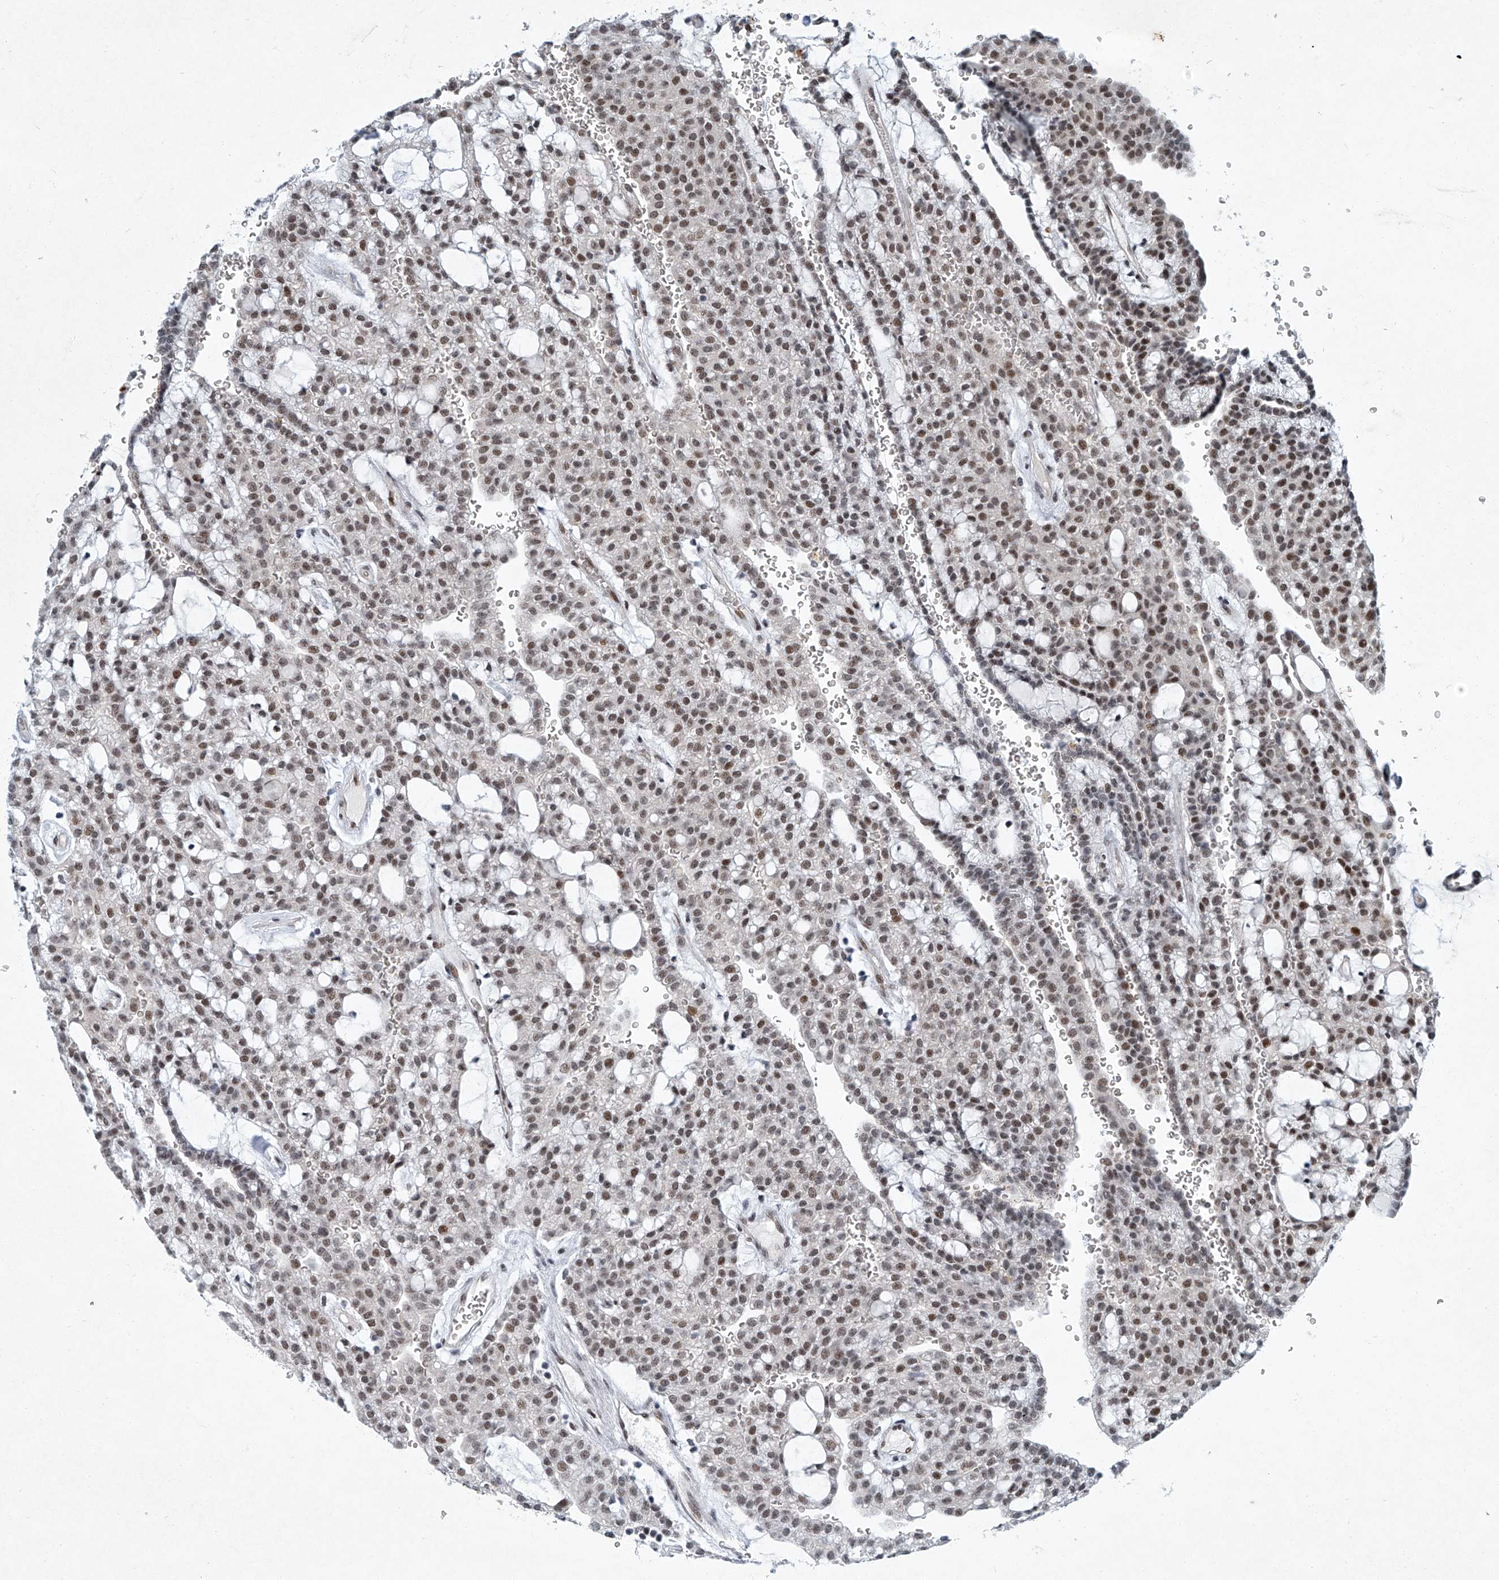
{"staining": {"intensity": "moderate", "quantity": ">75%", "location": "nuclear"}, "tissue": "renal cancer", "cell_type": "Tumor cells", "image_type": "cancer", "snomed": [{"axis": "morphology", "description": "Adenocarcinoma, NOS"}, {"axis": "topography", "description": "Kidney"}], "caption": "Moderate nuclear staining for a protein is identified in approximately >75% of tumor cells of renal adenocarcinoma using immunohistochemistry (IHC).", "gene": "TFDP1", "patient": {"sex": "male", "age": 63}}